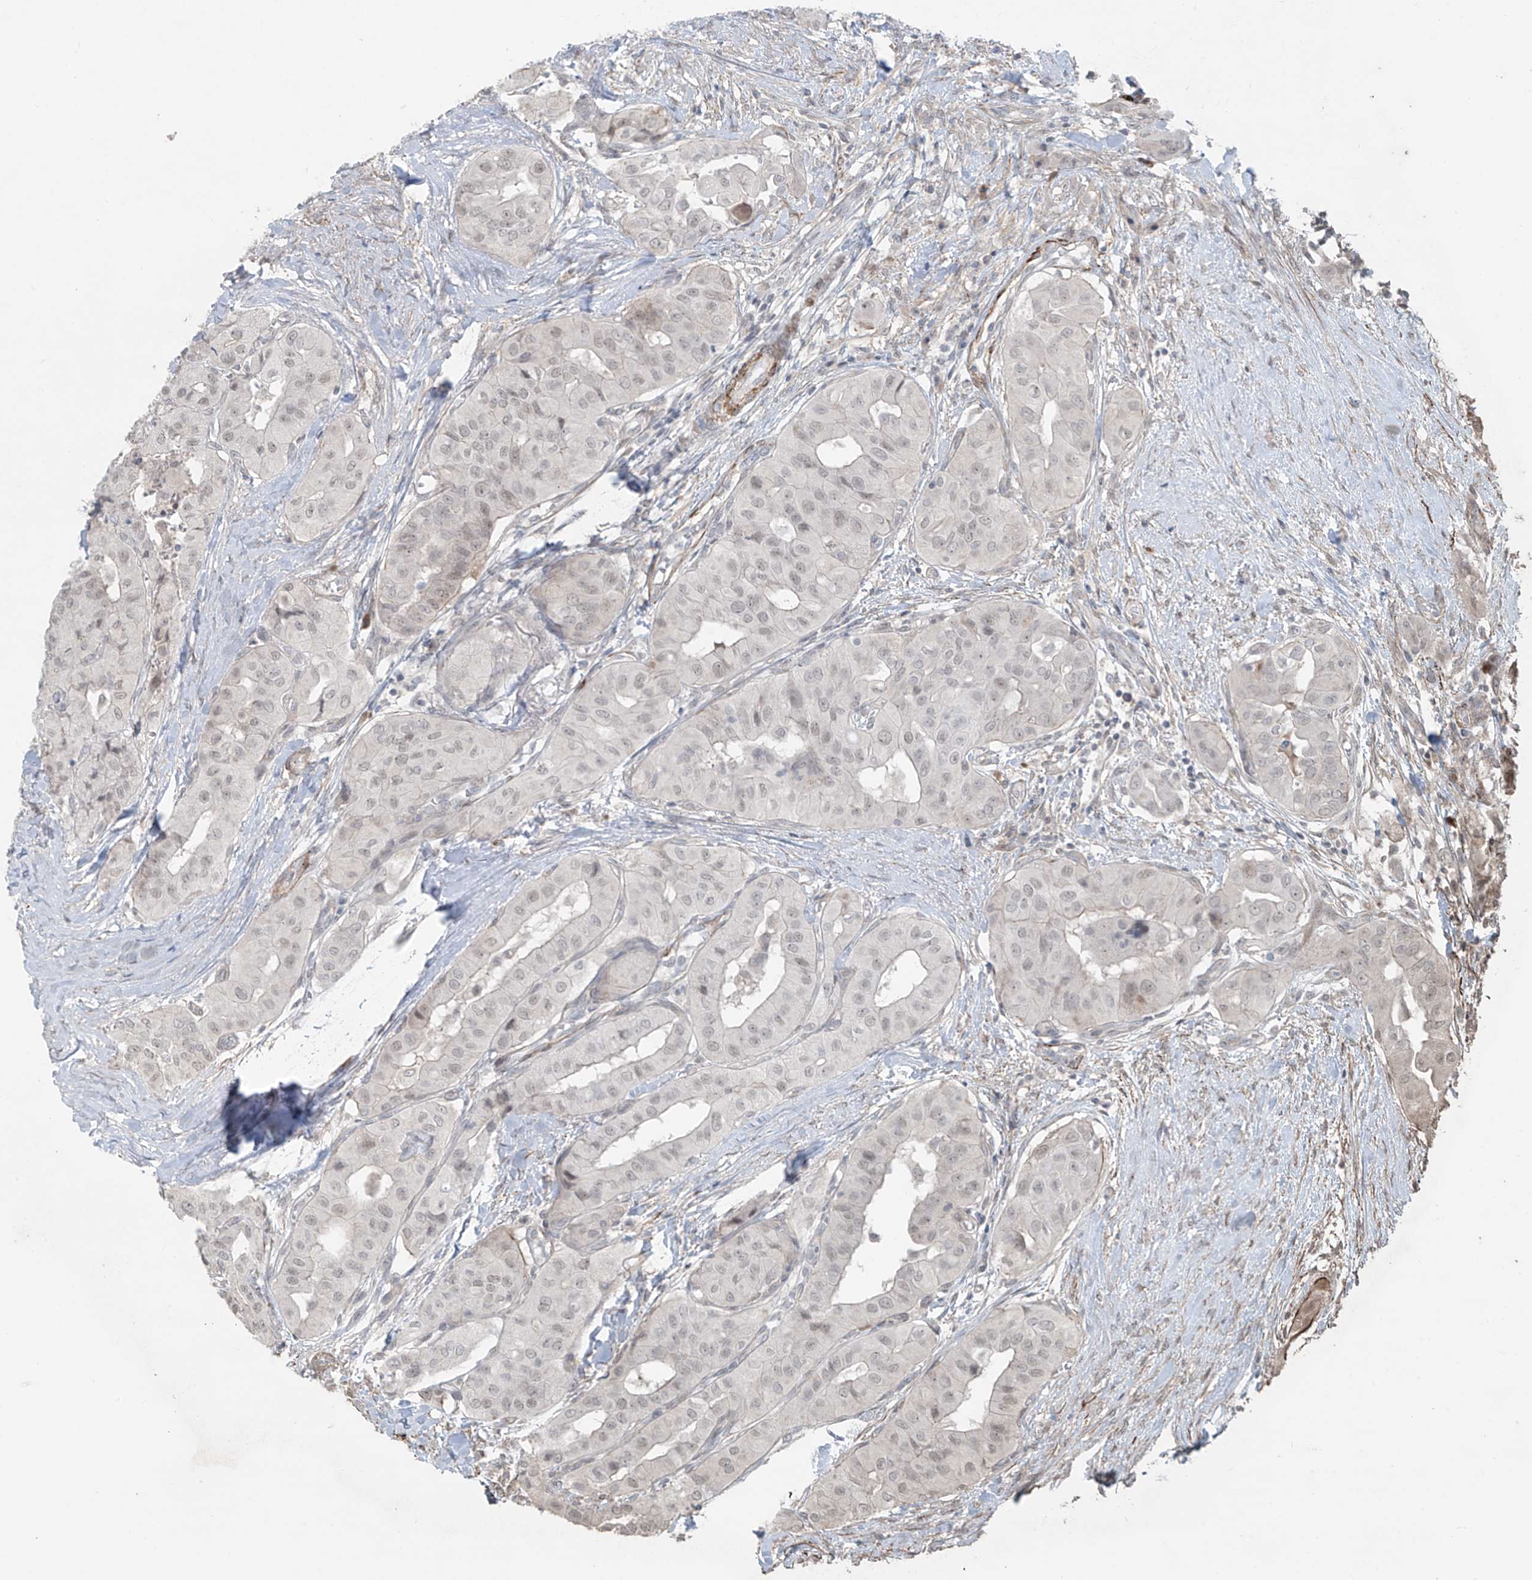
{"staining": {"intensity": "negative", "quantity": "none", "location": "none"}, "tissue": "thyroid cancer", "cell_type": "Tumor cells", "image_type": "cancer", "snomed": [{"axis": "morphology", "description": "Papillary adenocarcinoma, NOS"}, {"axis": "topography", "description": "Thyroid gland"}], "caption": "Thyroid cancer (papillary adenocarcinoma) was stained to show a protein in brown. There is no significant expression in tumor cells. (DAB (3,3'-diaminobenzidine) immunohistochemistry (IHC) with hematoxylin counter stain).", "gene": "RASGEF1A", "patient": {"sex": "female", "age": 59}}